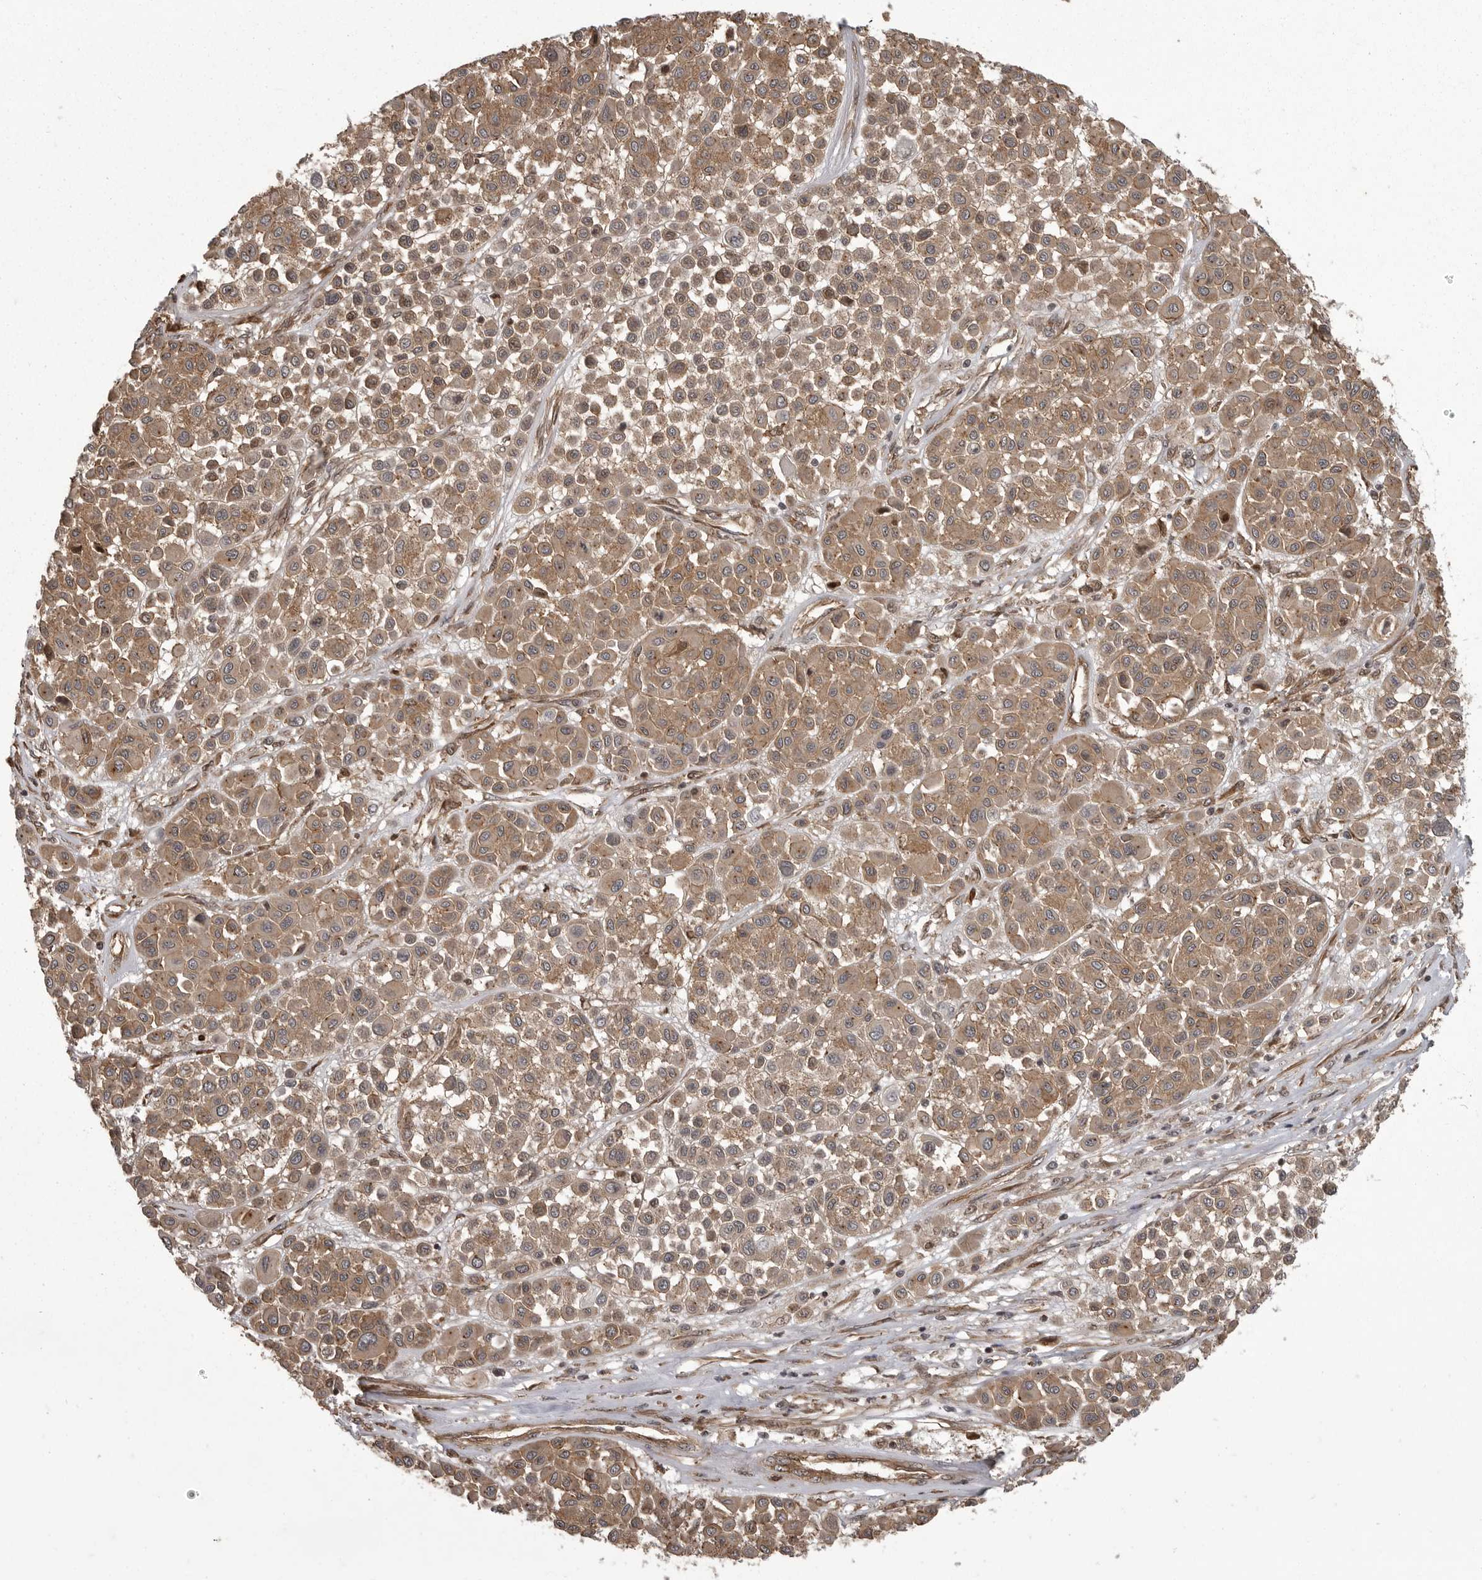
{"staining": {"intensity": "moderate", "quantity": ">75%", "location": "cytoplasmic/membranous"}, "tissue": "melanoma", "cell_type": "Tumor cells", "image_type": "cancer", "snomed": [{"axis": "morphology", "description": "Malignant melanoma, Metastatic site"}, {"axis": "topography", "description": "Soft tissue"}], "caption": "This micrograph displays malignant melanoma (metastatic site) stained with immunohistochemistry (IHC) to label a protein in brown. The cytoplasmic/membranous of tumor cells show moderate positivity for the protein. Nuclei are counter-stained blue.", "gene": "DNAJC8", "patient": {"sex": "male", "age": 41}}